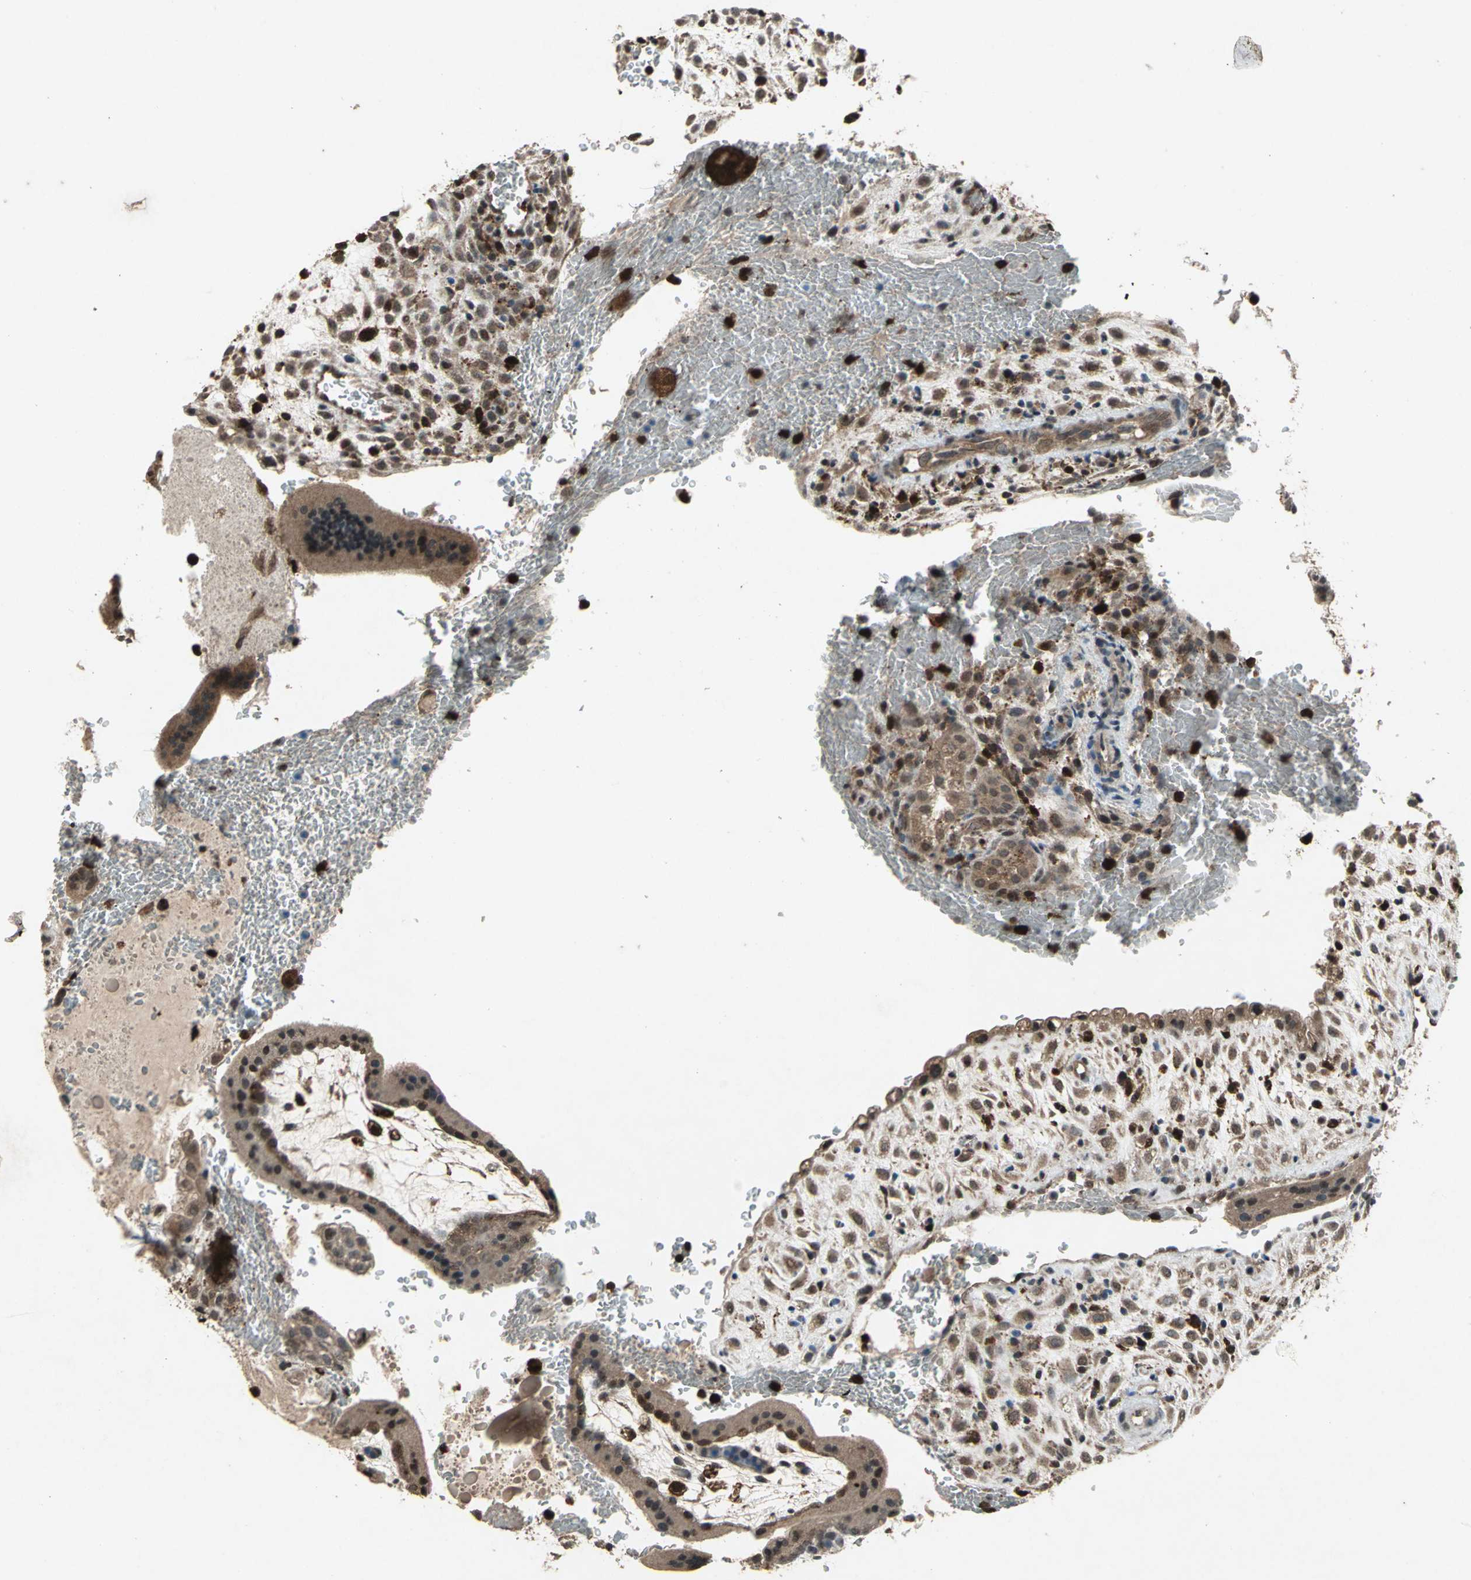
{"staining": {"intensity": "moderate", "quantity": ">75%", "location": "cytoplasmic/membranous"}, "tissue": "placenta", "cell_type": "Decidual cells", "image_type": "normal", "snomed": [{"axis": "morphology", "description": "Normal tissue, NOS"}, {"axis": "topography", "description": "Placenta"}], "caption": "Benign placenta was stained to show a protein in brown. There is medium levels of moderate cytoplasmic/membranous staining in about >75% of decidual cells.", "gene": "PYCARD", "patient": {"sex": "female", "age": 35}}